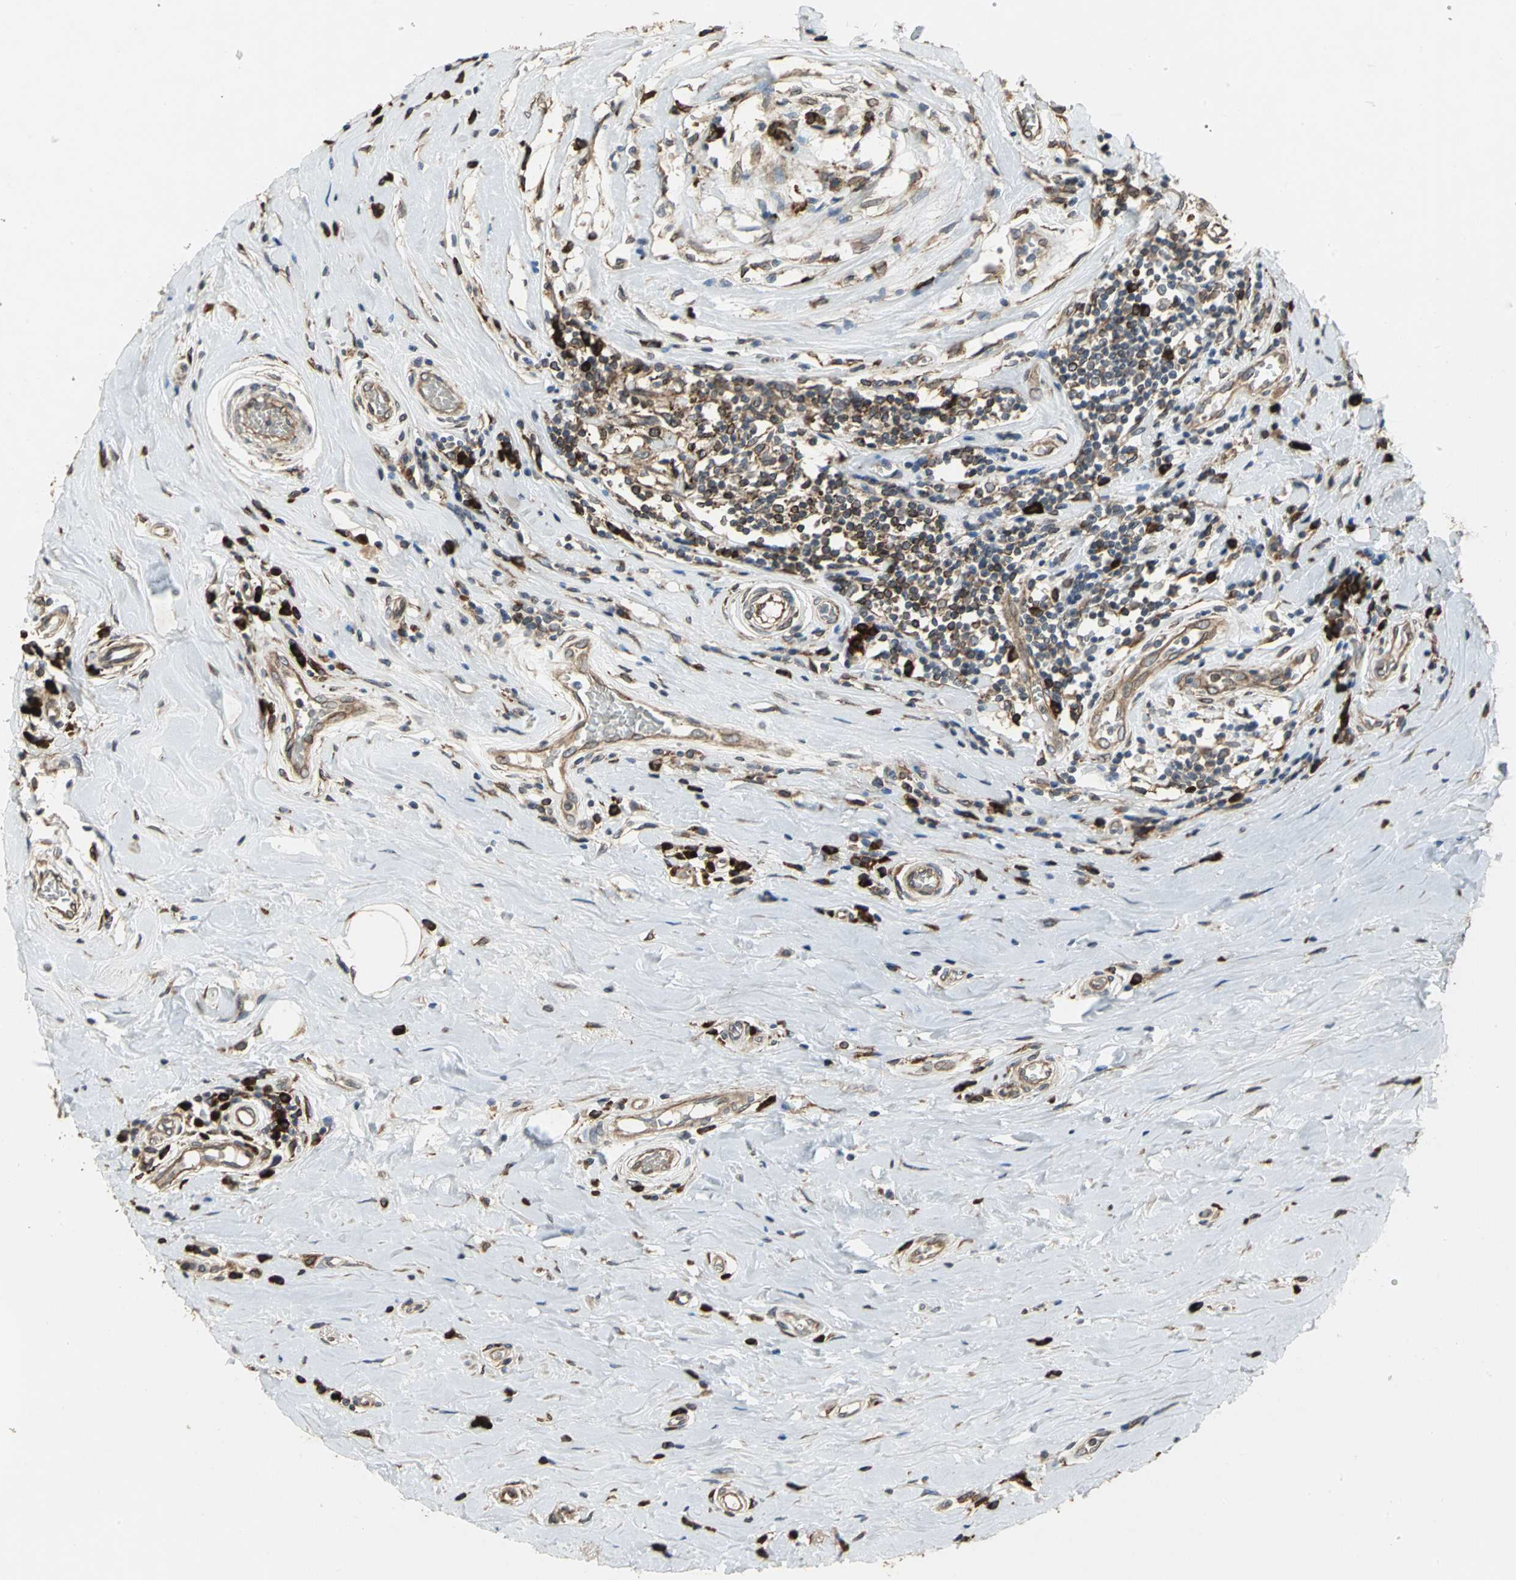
{"staining": {"intensity": "strong", "quantity": ">75%", "location": "cytoplasmic/membranous"}, "tissue": "breast cancer", "cell_type": "Tumor cells", "image_type": "cancer", "snomed": [{"axis": "morphology", "description": "Duct carcinoma"}, {"axis": "topography", "description": "Breast"}], "caption": "A micrograph of human intraductal carcinoma (breast) stained for a protein reveals strong cytoplasmic/membranous brown staining in tumor cells. The protein of interest is shown in brown color, while the nuclei are stained blue.", "gene": "SYVN1", "patient": {"sex": "female", "age": 27}}